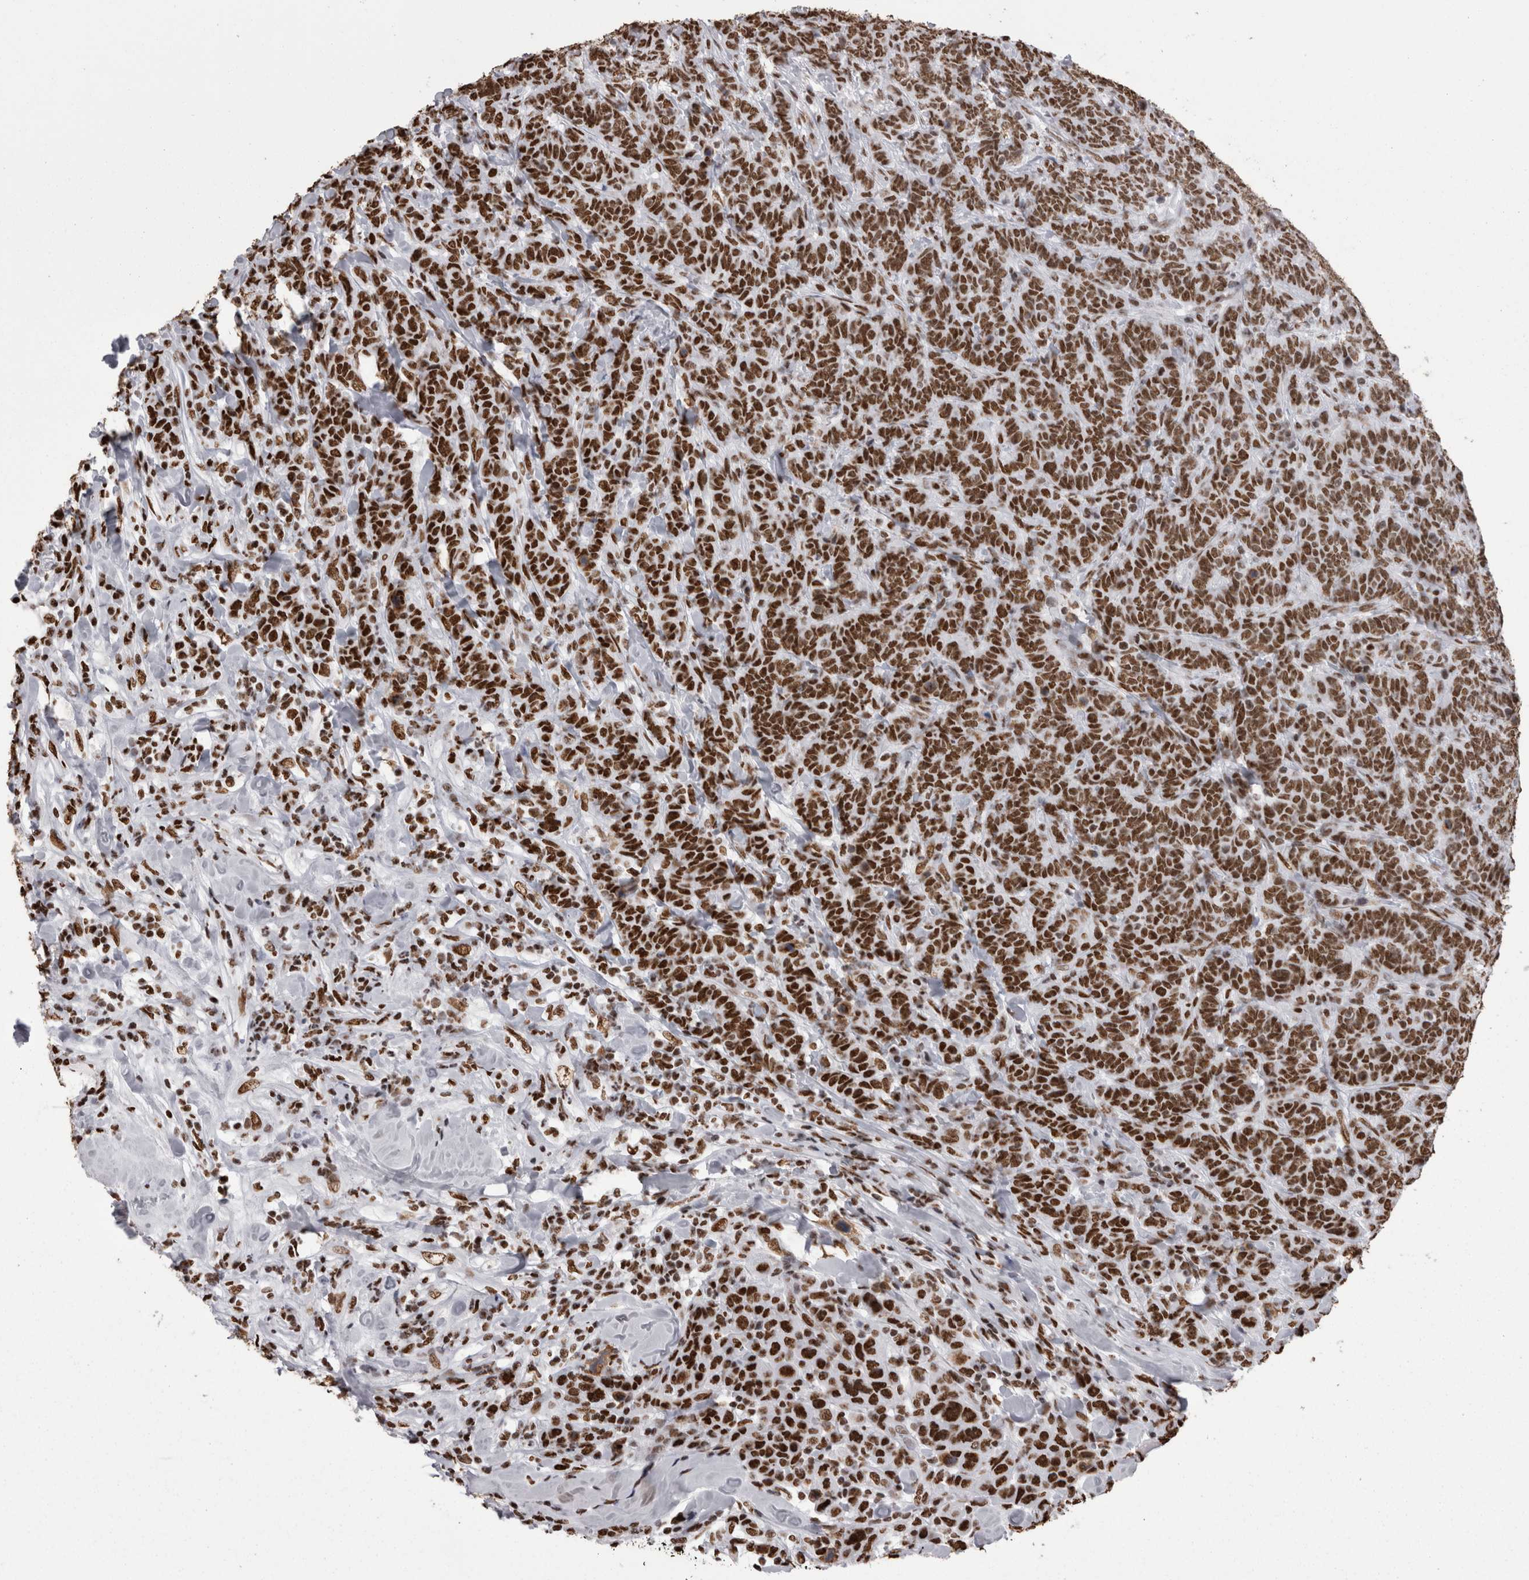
{"staining": {"intensity": "strong", "quantity": ">75%", "location": "nuclear"}, "tissue": "breast cancer", "cell_type": "Tumor cells", "image_type": "cancer", "snomed": [{"axis": "morphology", "description": "Duct carcinoma"}, {"axis": "topography", "description": "Breast"}], "caption": "Invasive ductal carcinoma (breast) stained with a brown dye exhibits strong nuclear positive staining in approximately >75% of tumor cells.", "gene": "HNRNPM", "patient": {"sex": "female", "age": 37}}